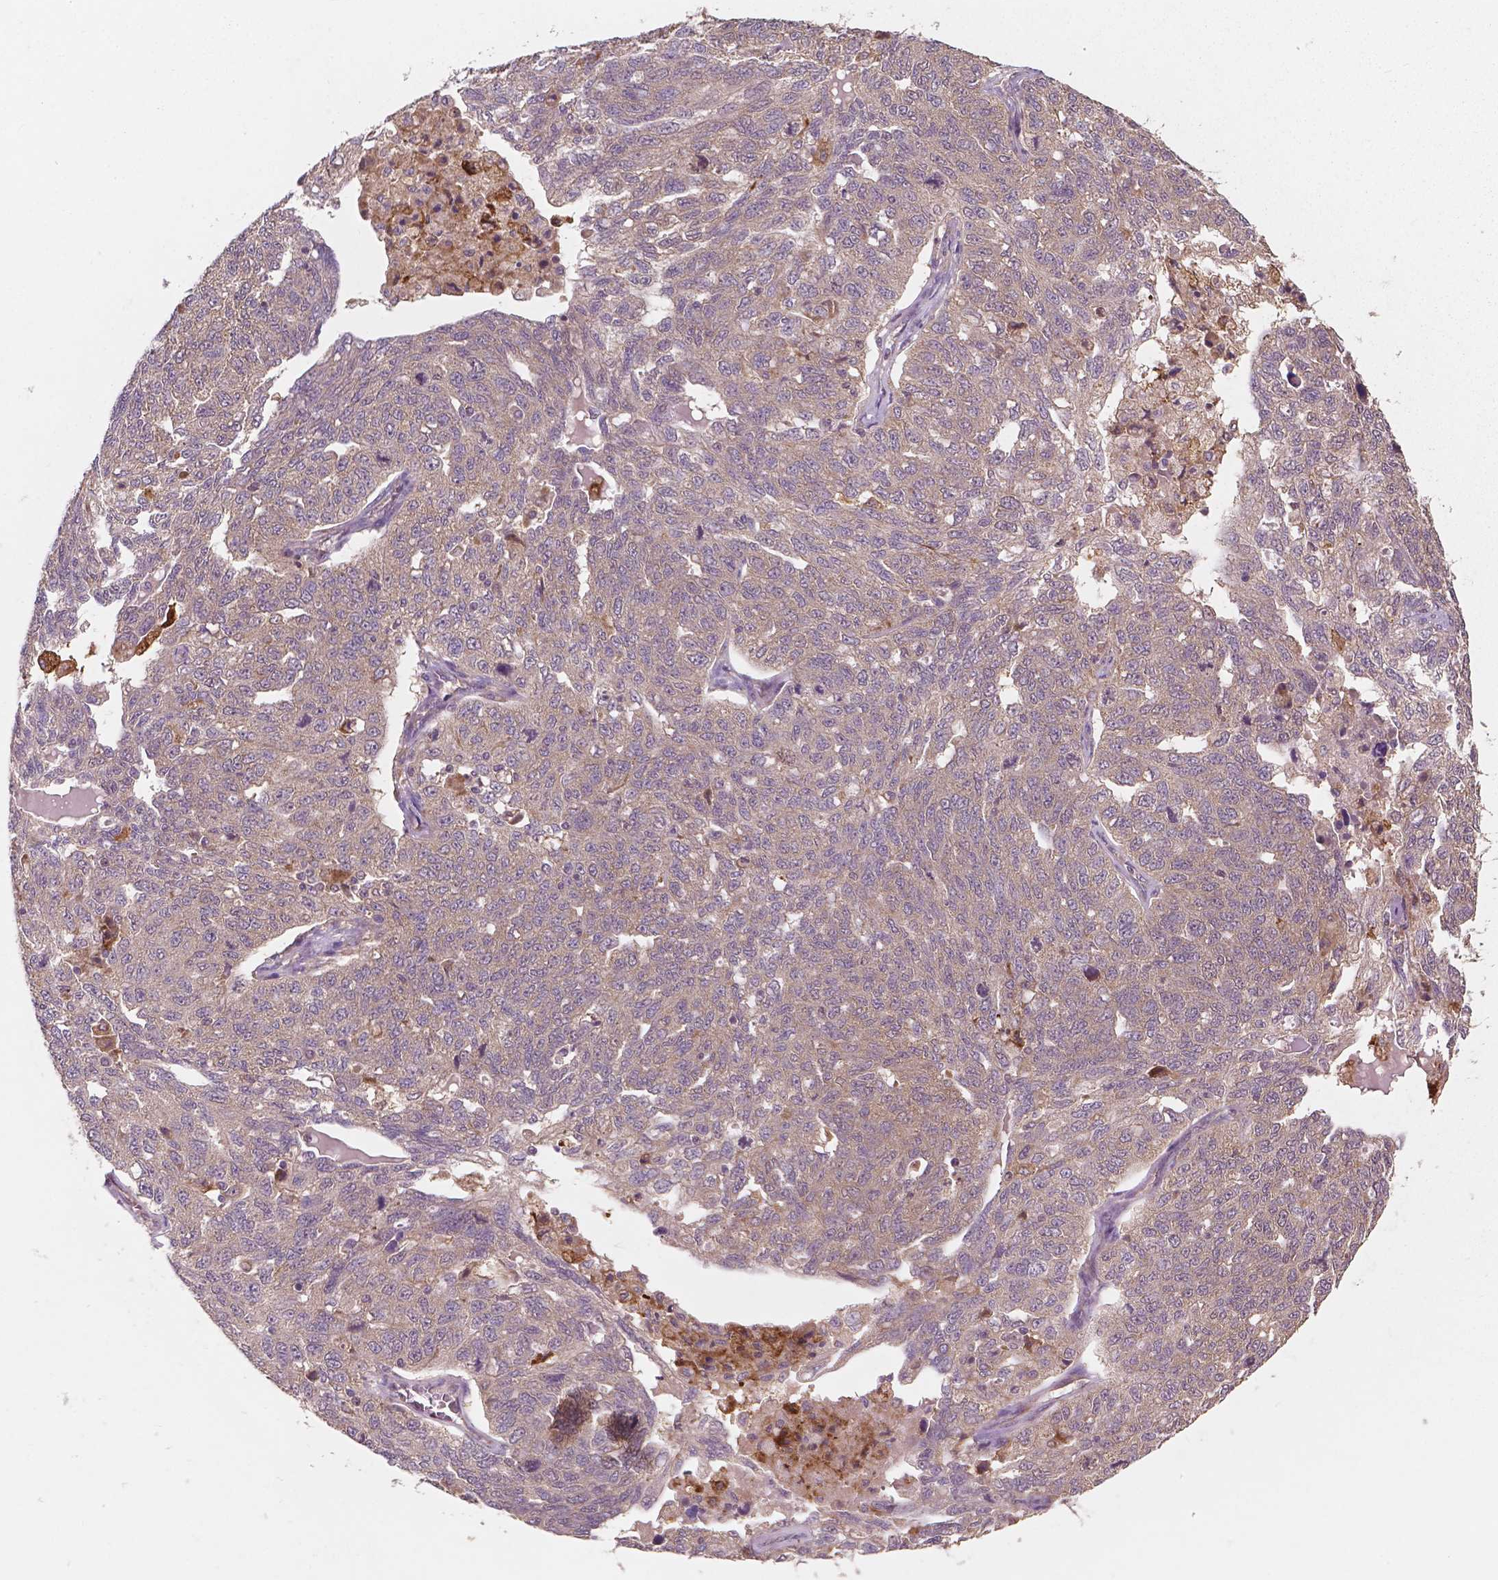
{"staining": {"intensity": "weak", "quantity": "<25%", "location": "cytoplasmic/membranous"}, "tissue": "ovarian cancer", "cell_type": "Tumor cells", "image_type": "cancer", "snomed": [{"axis": "morphology", "description": "Cystadenocarcinoma, serous, NOS"}, {"axis": "topography", "description": "Ovary"}], "caption": "An image of human serous cystadenocarcinoma (ovarian) is negative for staining in tumor cells. (Immunohistochemistry (ihc), brightfield microscopy, high magnification).", "gene": "CYFIP2", "patient": {"sex": "female", "age": 71}}